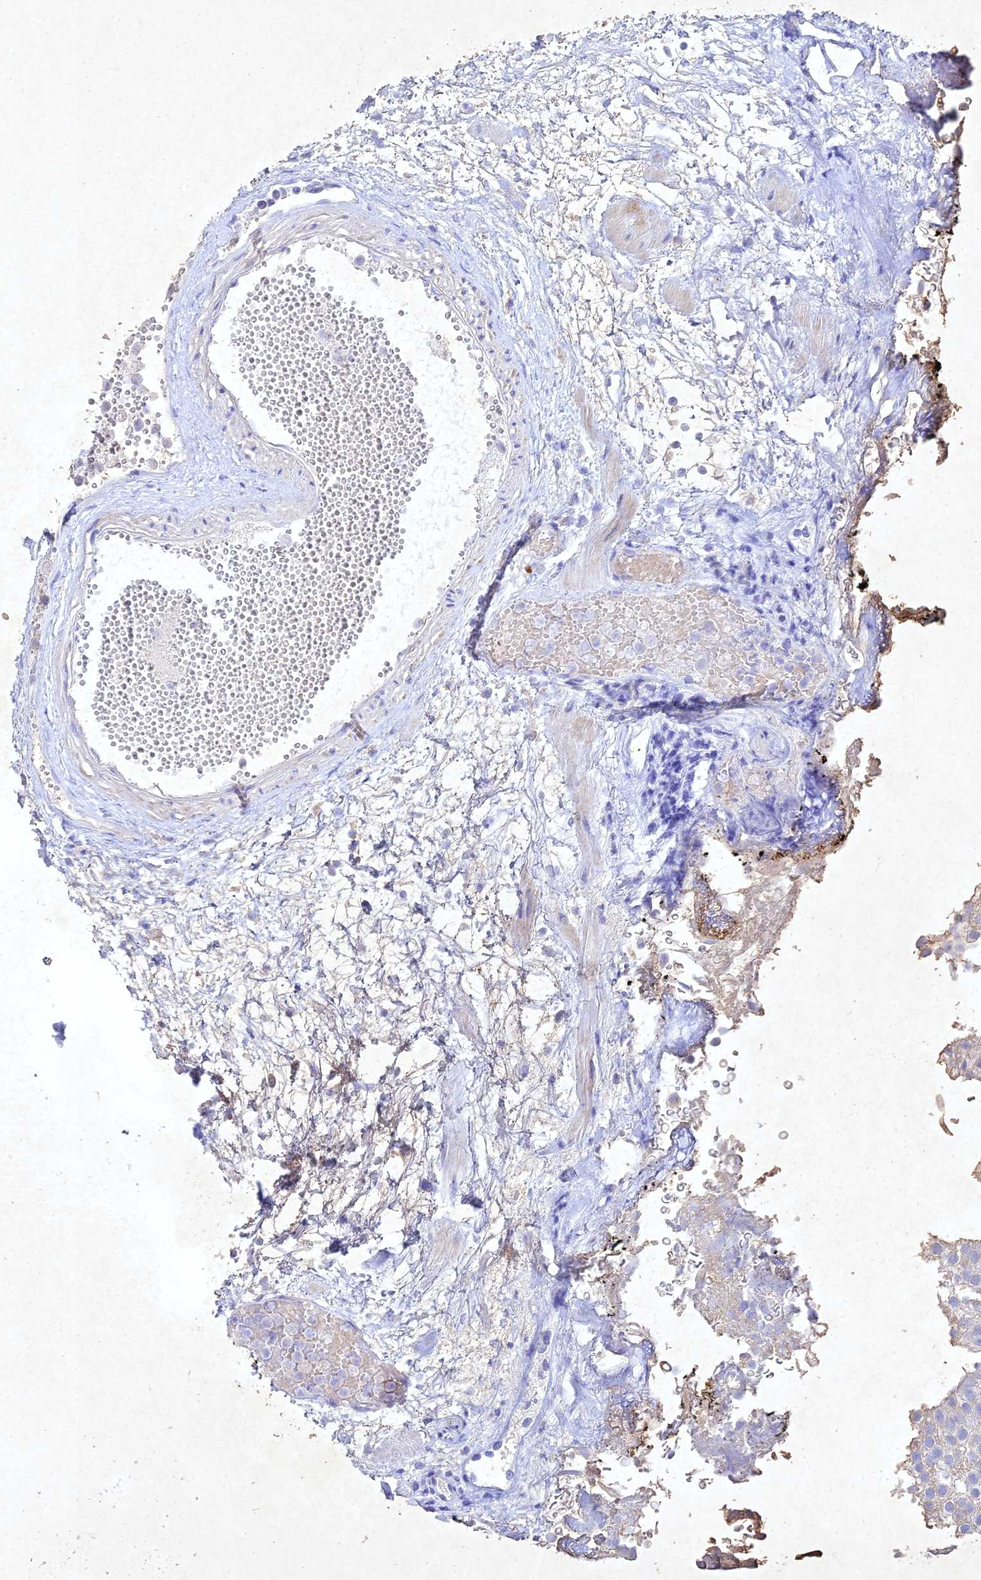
{"staining": {"intensity": "negative", "quantity": "none", "location": "none"}, "tissue": "urothelial cancer", "cell_type": "Tumor cells", "image_type": "cancer", "snomed": [{"axis": "morphology", "description": "Urothelial carcinoma, Low grade"}, {"axis": "topography", "description": "Urinary bladder"}], "caption": "Tumor cells are negative for brown protein staining in urothelial carcinoma (low-grade). Brightfield microscopy of immunohistochemistry stained with DAB (brown) and hematoxylin (blue), captured at high magnification.", "gene": "NDUFV1", "patient": {"sex": "male", "age": 78}}